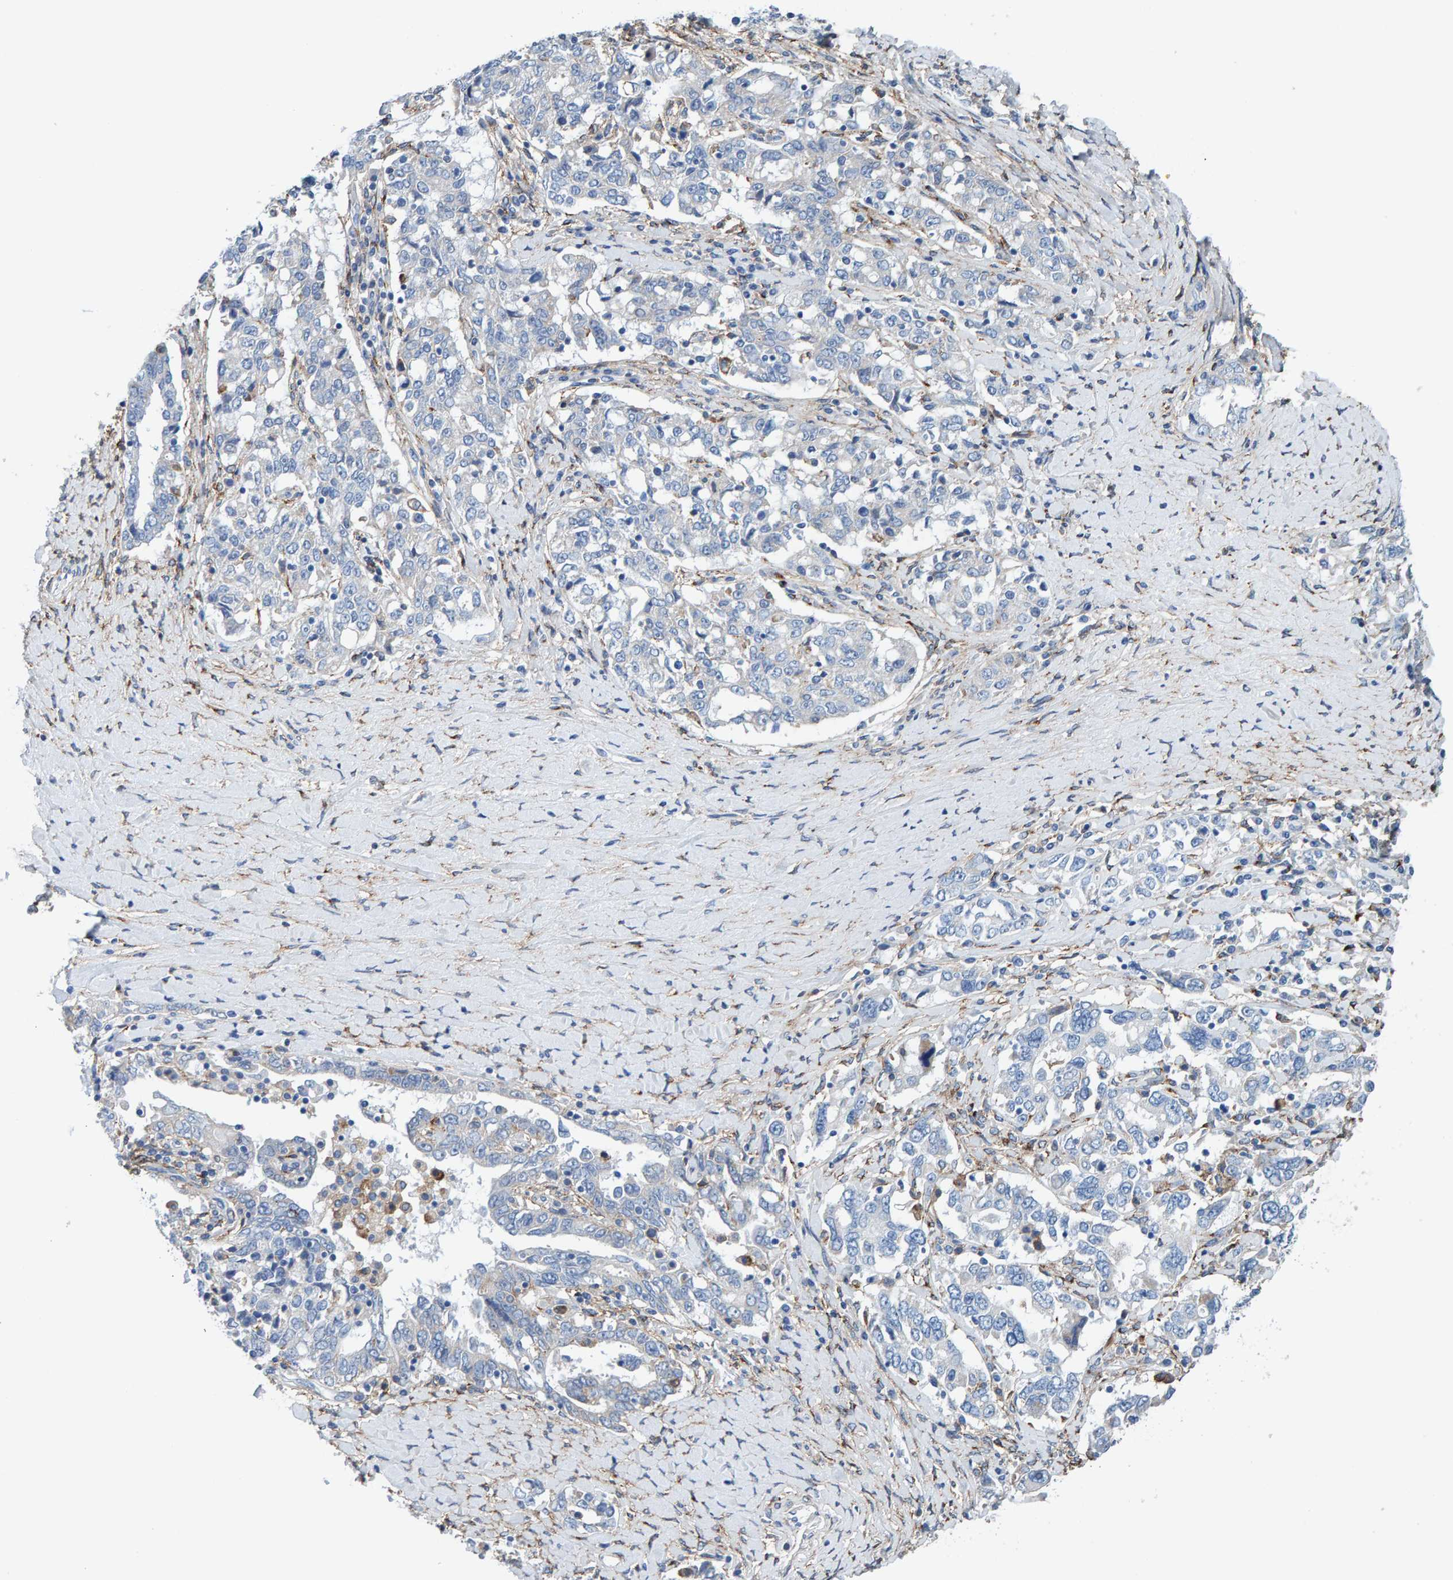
{"staining": {"intensity": "negative", "quantity": "none", "location": "none"}, "tissue": "ovarian cancer", "cell_type": "Tumor cells", "image_type": "cancer", "snomed": [{"axis": "morphology", "description": "Carcinoma, endometroid"}, {"axis": "topography", "description": "Ovary"}], "caption": "Immunohistochemistry (IHC) histopathology image of ovarian cancer (endometroid carcinoma) stained for a protein (brown), which reveals no expression in tumor cells.", "gene": "LRP1", "patient": {"sex": "female", "age": 62}}